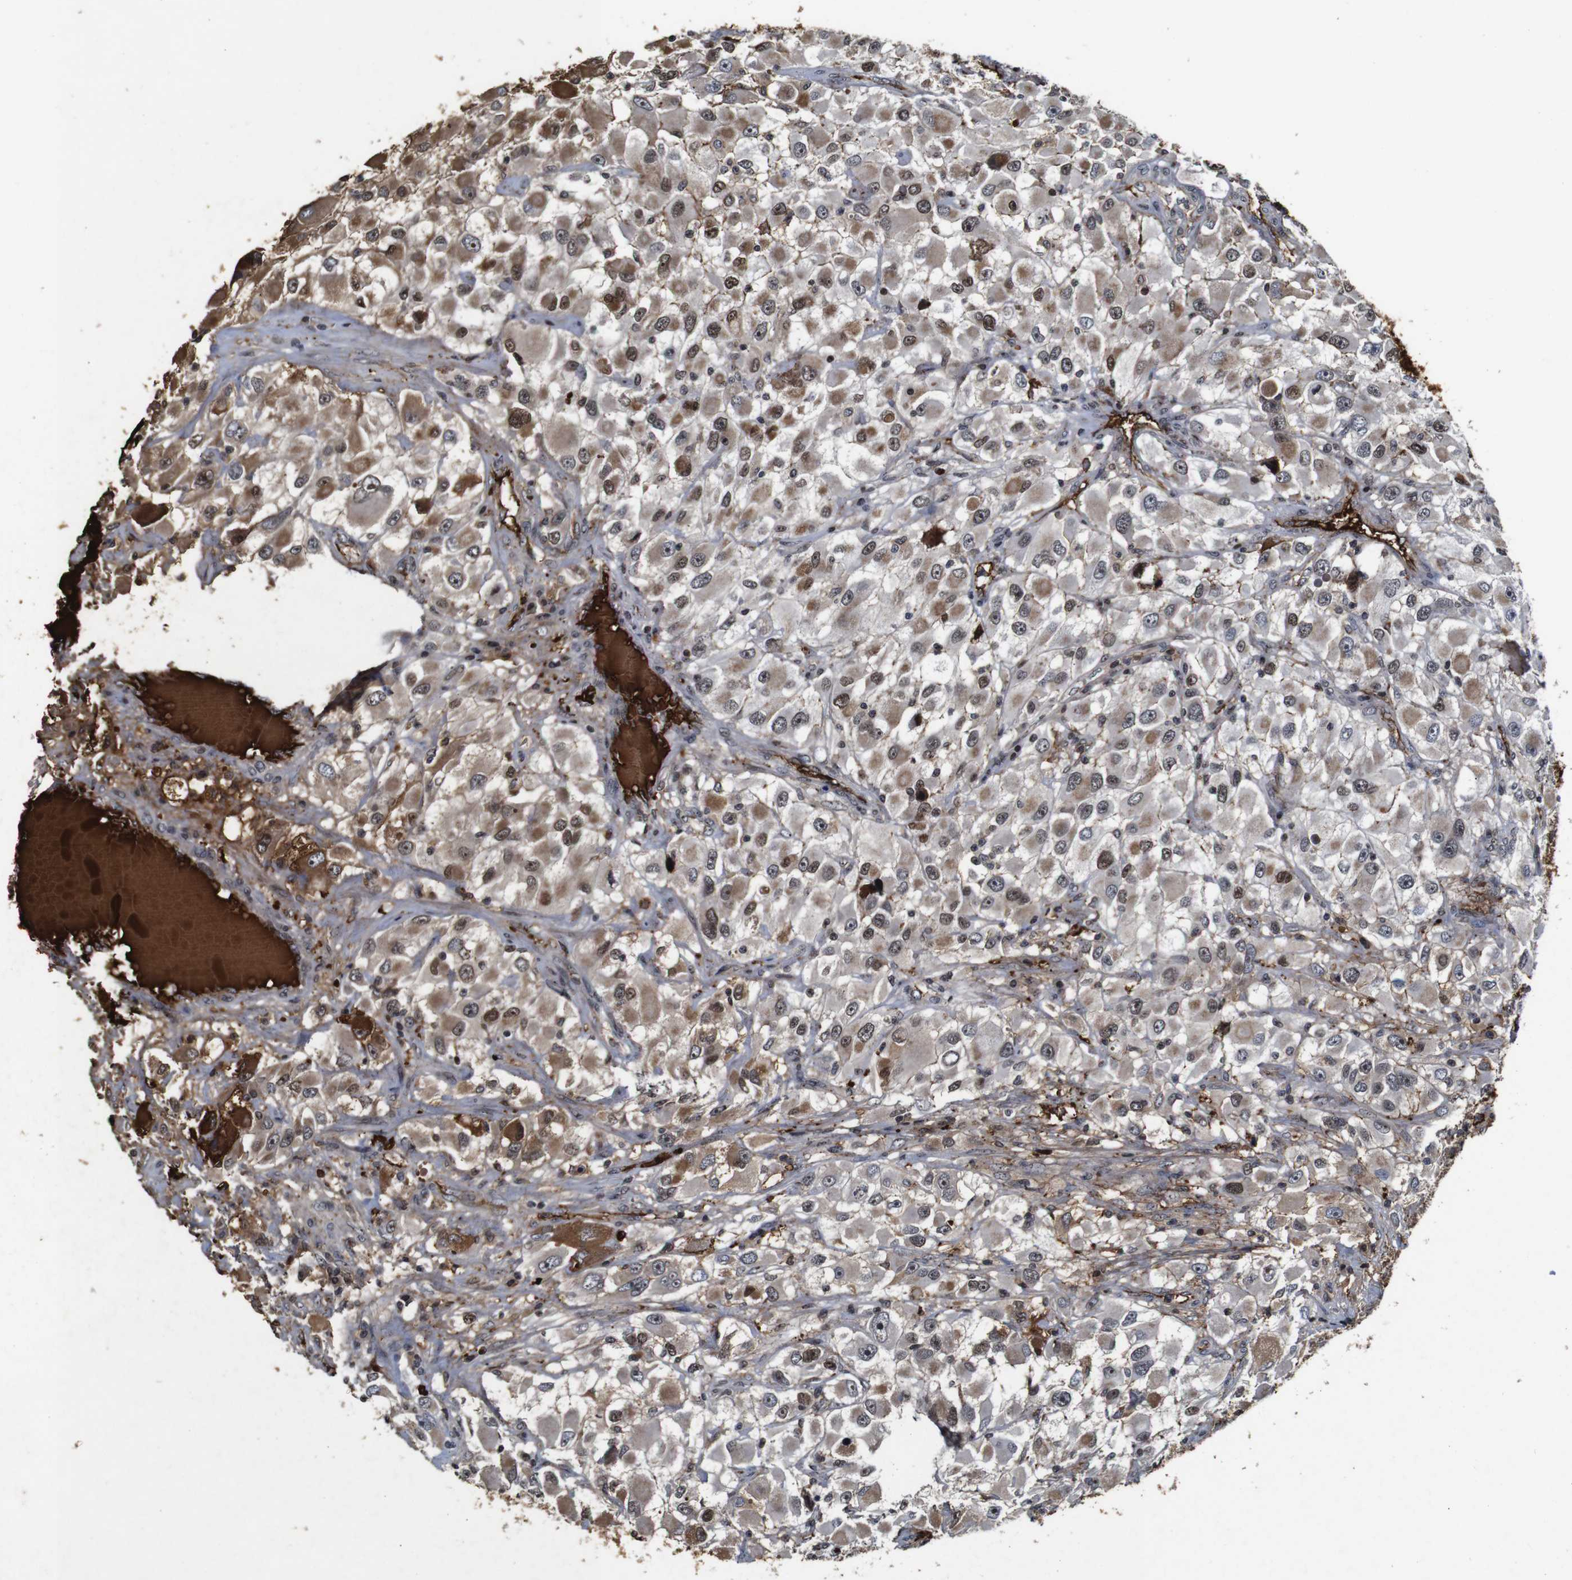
{"staining": {"intensity": "moderate", "quantity": "25%-75%", "location": "cytoplasmic/membranous,nuclear"}, "tissue": "renal cancer", "cell_type": "Tumor cells", "image_type": "cancer", "snomed": [{"axis": "morphology", "description": "Adenocarcinoma, NOS"}, {"axis": "topography", "description": "Kidney"}], "caption": "An image of human renal cancer stained for a protein displays moderate cytoplasmic/membranous and nuclear brown staining in tumor cells.", "gene": "MYC", "patient": {"sex": "female", "age": 52}}